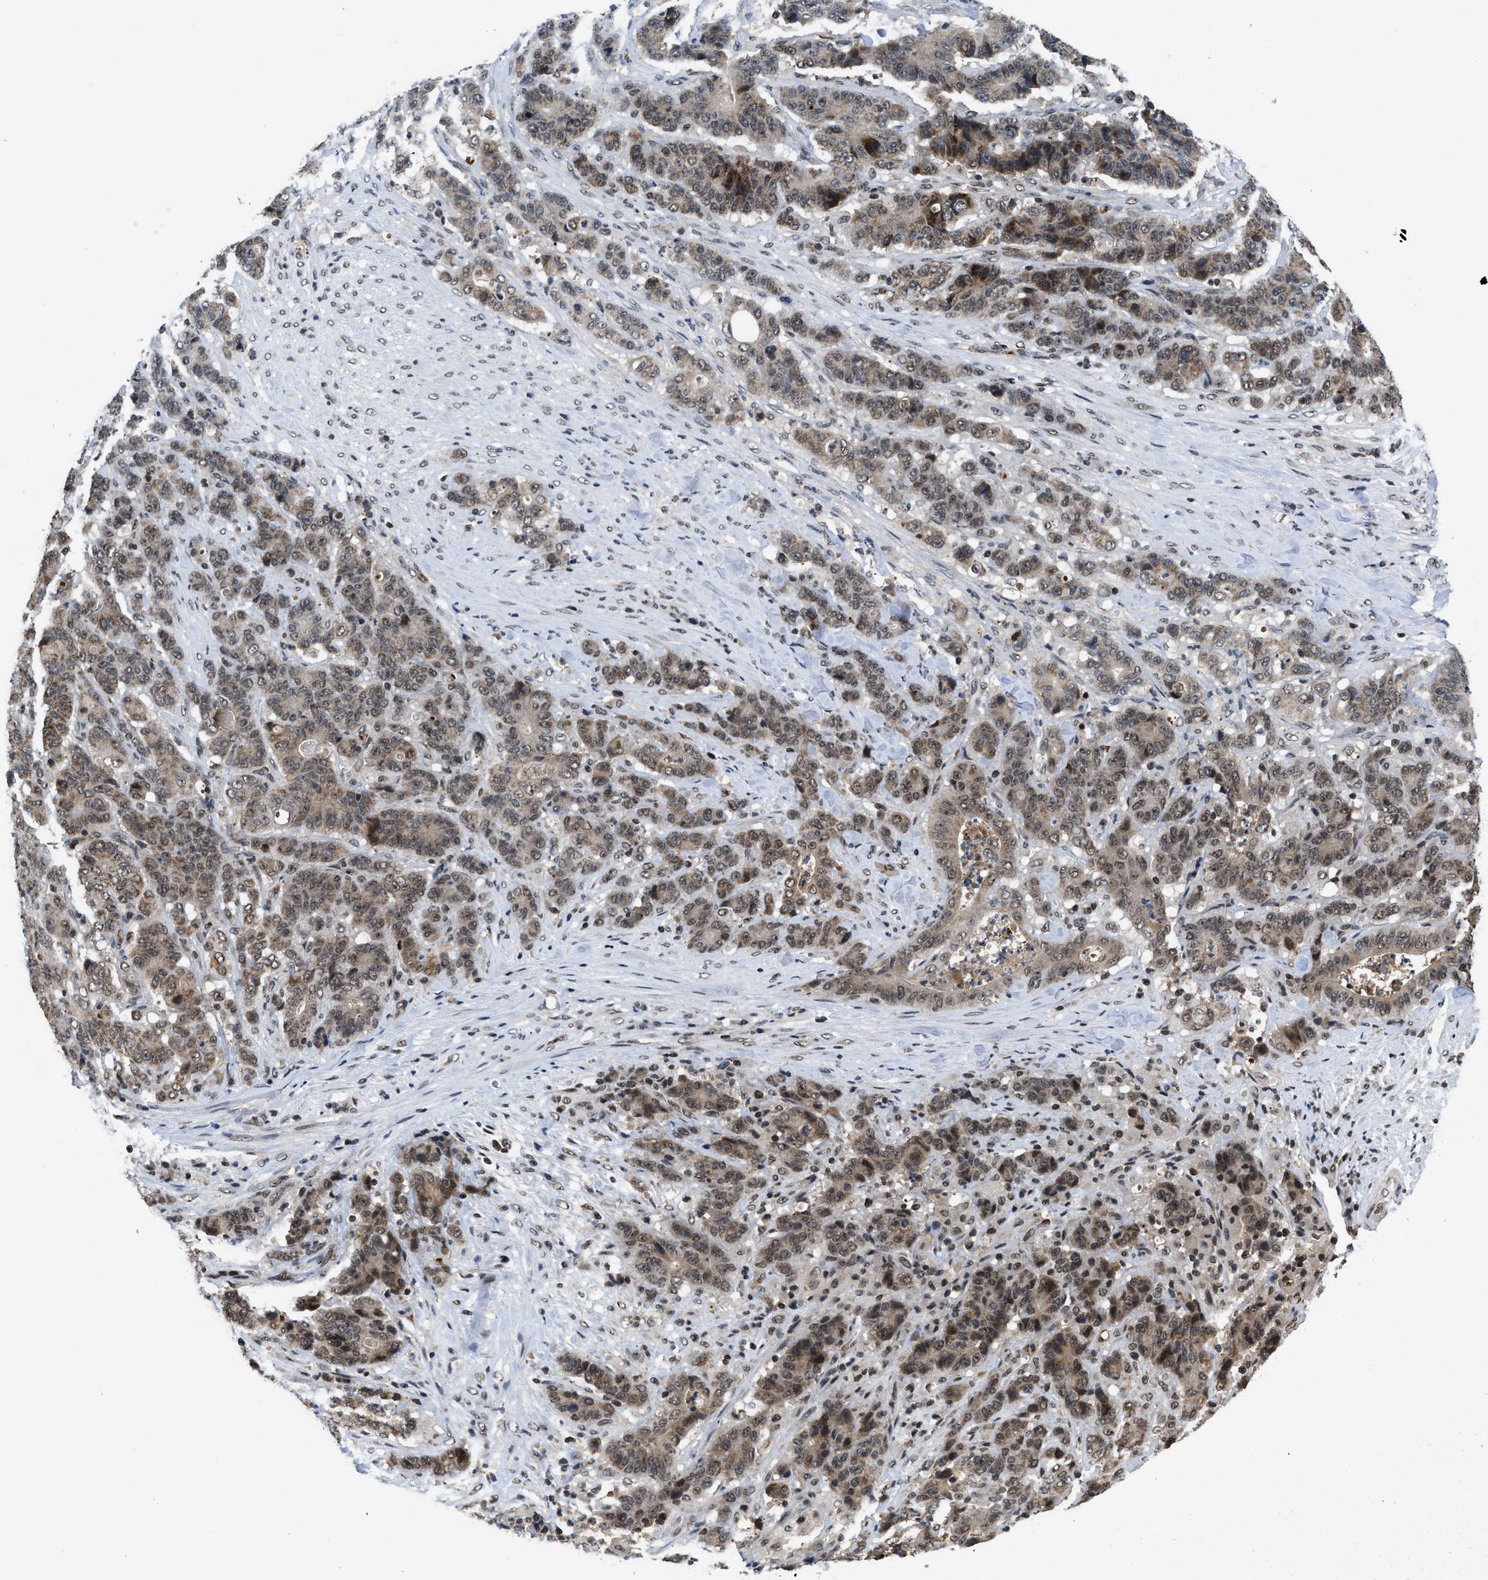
{"staining": {"intensity": "moderate", "quantity": ">75%", "location": "cytoplasmic/membranous,nuclear"}, "tissue": "stomach cancer", "cell_type": "Tumor cells", "image_type": "cancer", "snomed": [{"axis": "morphology", "description": "Adenocarcinoma, NOS"}, {"axis": "topography", "description": "Stomach"}], "caption": "Immunohistochemical staining of stomach cancer (adenocarcinoma) reveals moderate cytoplasmic/membranous and nuclear protein expression in about >75% of tumor cells.", "gene": "ZNF346", "patient": {"sex": "female", "age": 73}}